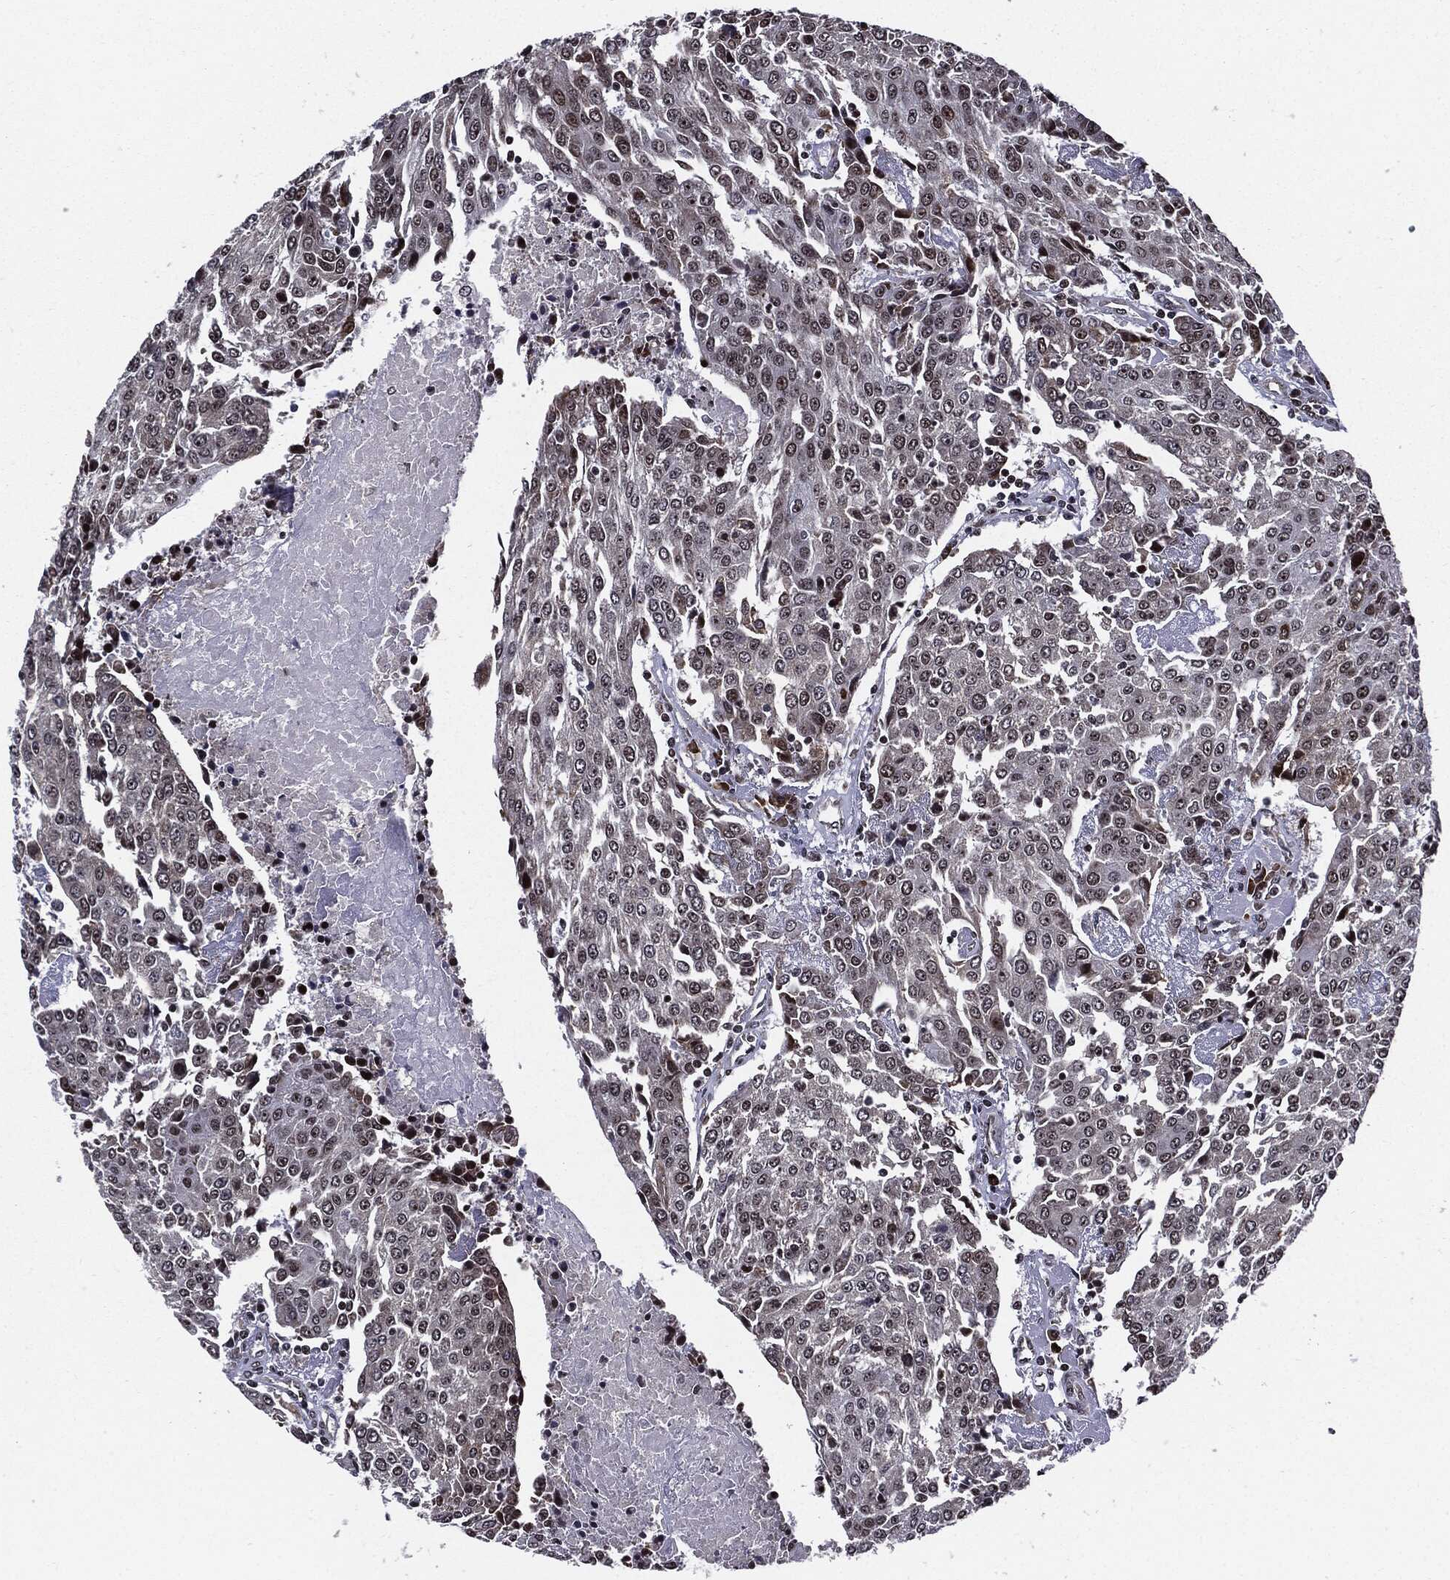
{"staining": {"intensity": "moderate", "quantity": "<25%", "location": "nuclear"}, "tissue": "urothelial cancer", "cell_type": "Tumor cells", "image_type": "cancer", "snomed": [{"axis": "morphology", "description": "Urothelial carcinoma, High grade"}, {"axis": "topography", "description": "Urinary bladder"}], "caption": "High-grade urothelial carcinoma stained with immunohistochemistry (IHC) shows moderate nuclear positivity in about <25% of tumor cells.", "gene": "ZFP91", "patient": {"sex": "female", "age": 85}}